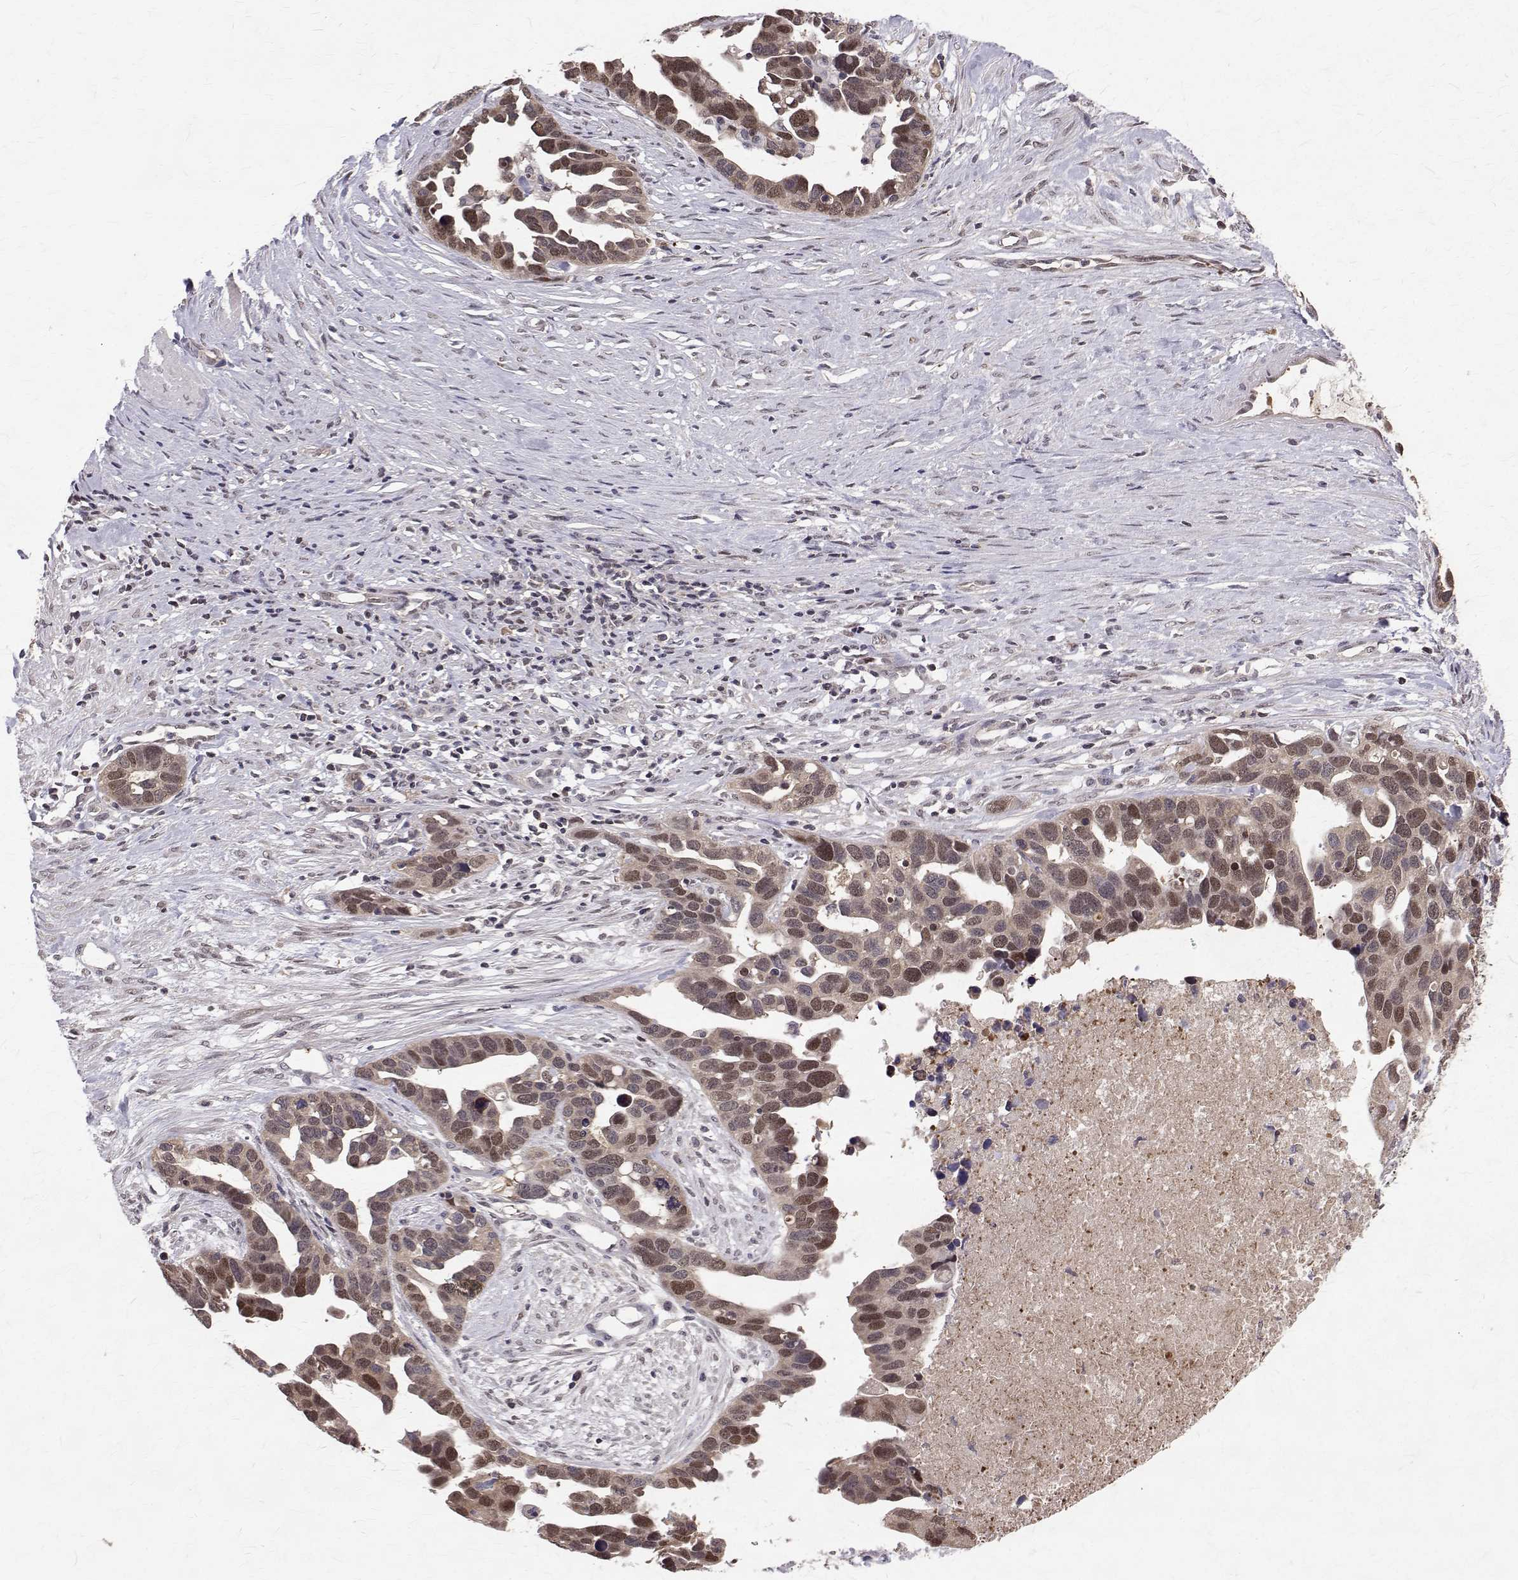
{"staining": {"intensity": "moderate", "quantity": ">75%", "location": "cytoplasmic/membranous,nuclear"}, "tissue": "ovarian cancer", "cell_type": "Tumor cells", "image_type": "cancer", "snomed": [{"axis": "morphology", "description": "Cystadenocarcinoma, serous, NOS"}, {"axis": "topography", "description": "Ovary"}], "caption": "Brown immunohistochemical staining in human serous cystadenocarcinoma (ovarian) reveals moderate cytoplasmic/membranous and nuclear positivity in about >75% of tumor cells.", "gene": "NIF3L1", "patient": {"sex": "female", "age": 54}}